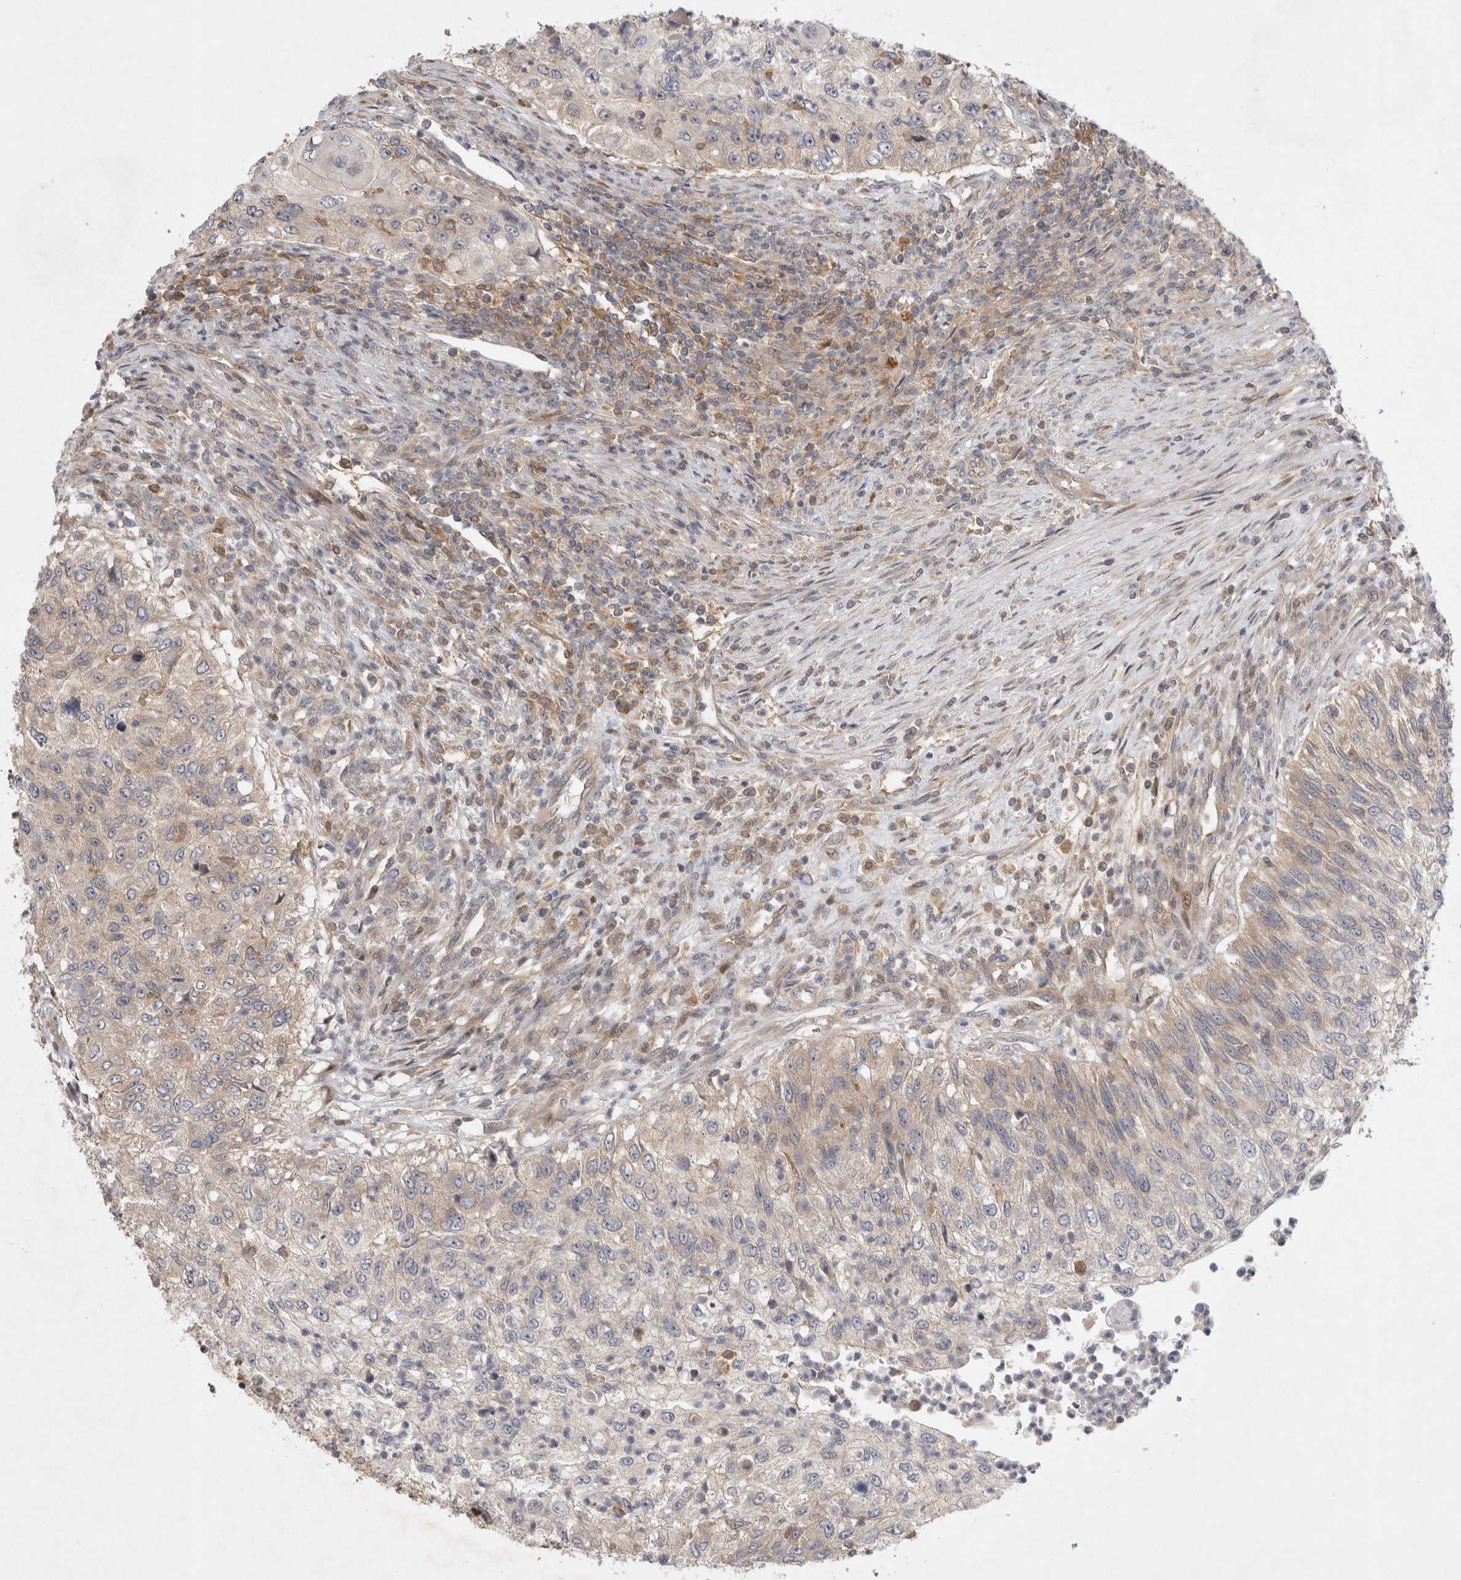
{"staining": {"intensity": "negative", "quantity": "none", "location": "none"}, "tissue": "urothelial cancer", "cell_type": "Tumor cells", "image_type": "cancer", "snomed": [{"axis": "morphology", "description": "Urothelial carcinoma, High grade"}, {"axis": "topography", "description": "Urinary bladder"}], "caption": "Photomicrograph shows no significant protein expression in tumor cells of urothelial cancer.", "gene": "HTT", "patient": {"sex": "female", "age": 60}}